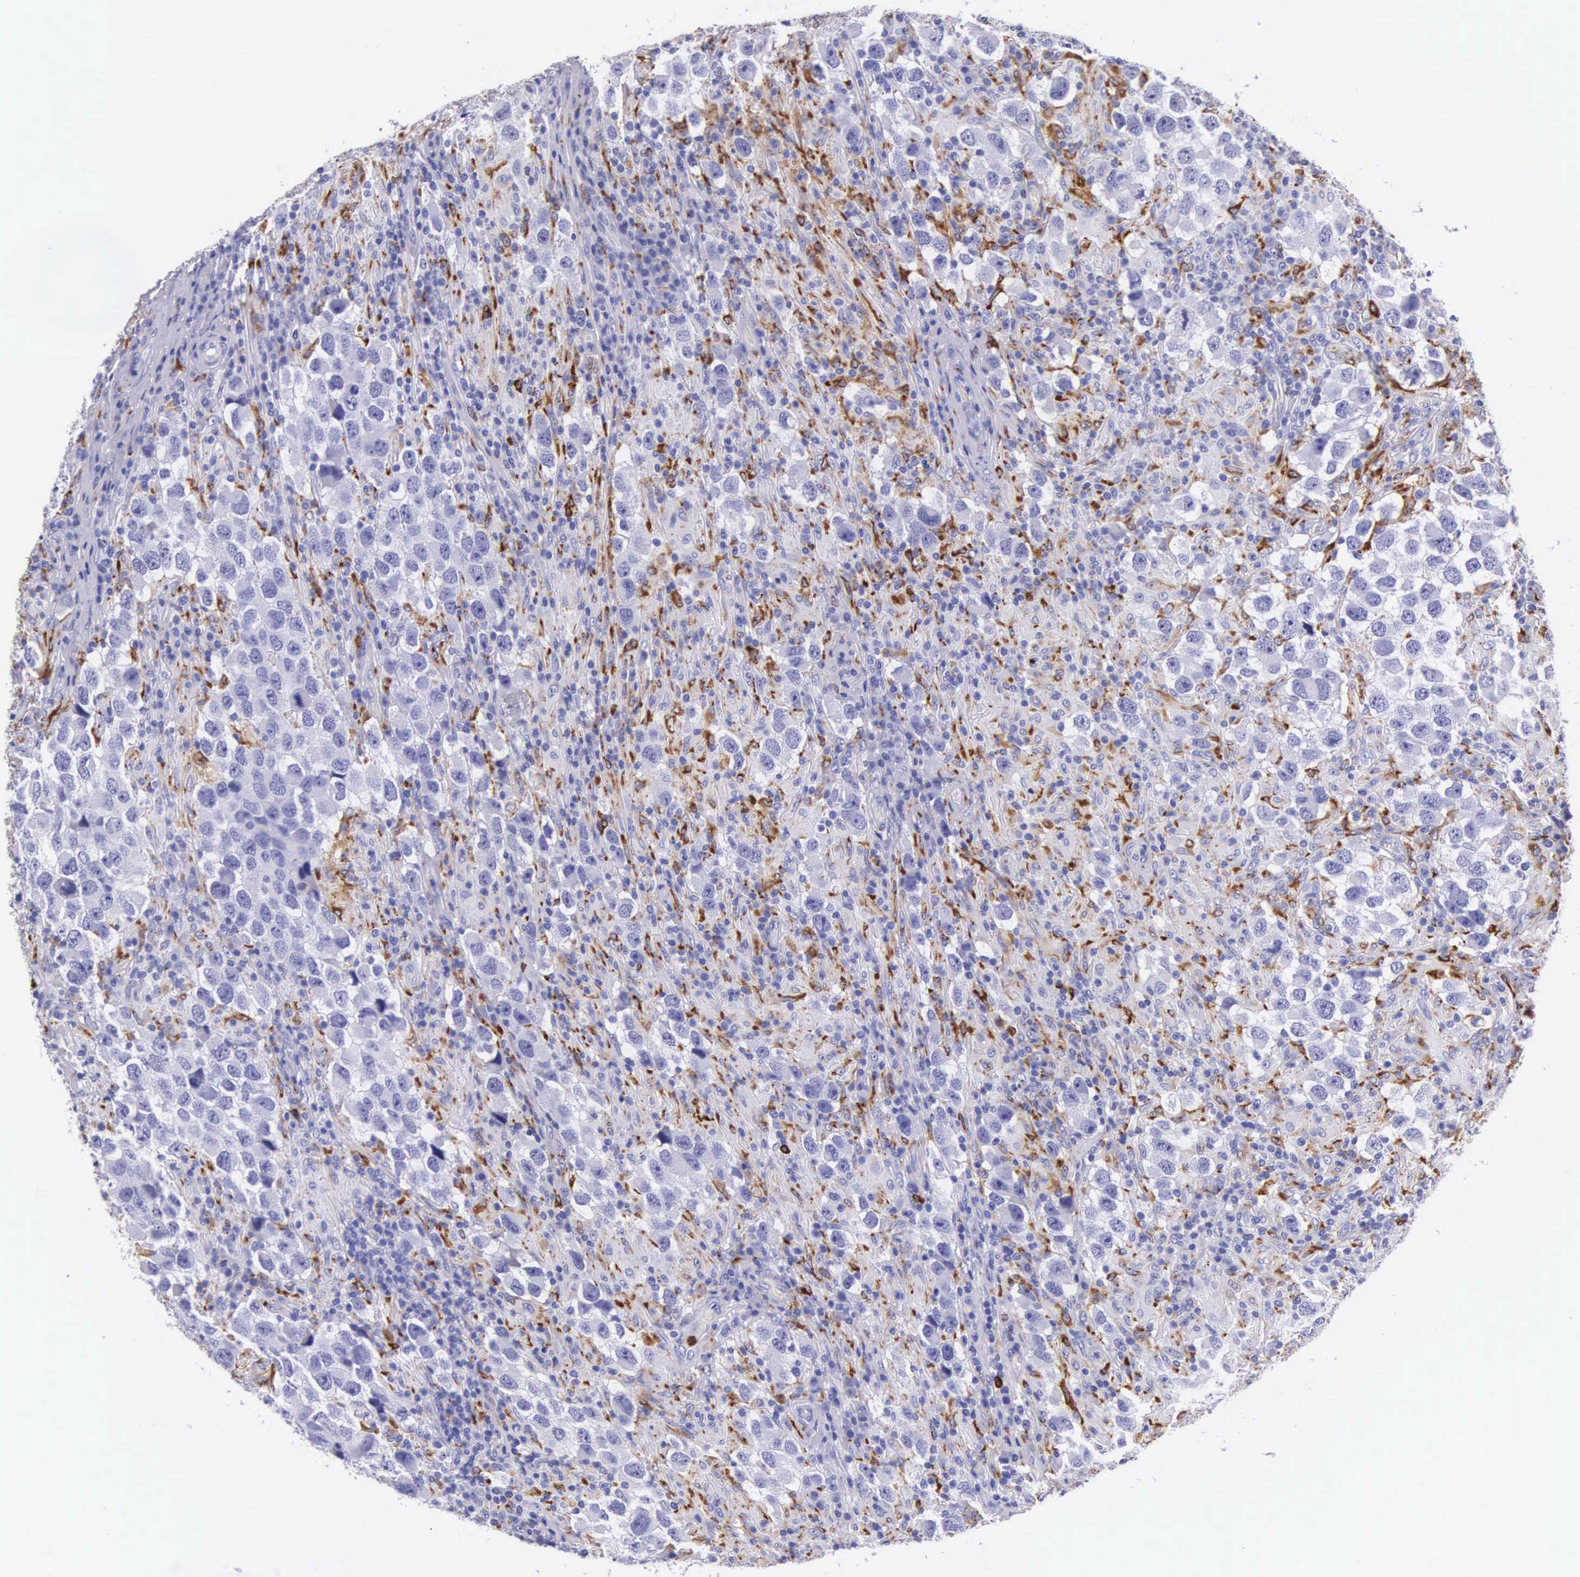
{"staining": {"intensity": "negative", "quantity": "none", "location": "none"}, "tissue": "testis cancer", "cell_type": "Tumor cells", "image_type": "cancer", "snomed": [{"axis": "morphology", "description": "Carcinoma, Embryonal, NOS"}, {"axis": "topography", "description": "Testis"}], "caption": "Tumor cells are negative for brown protein staining in testis cancer (embryonal carcinoma).", "gene": "FCN1", "patient": {"sex": "male", "age": 21}}